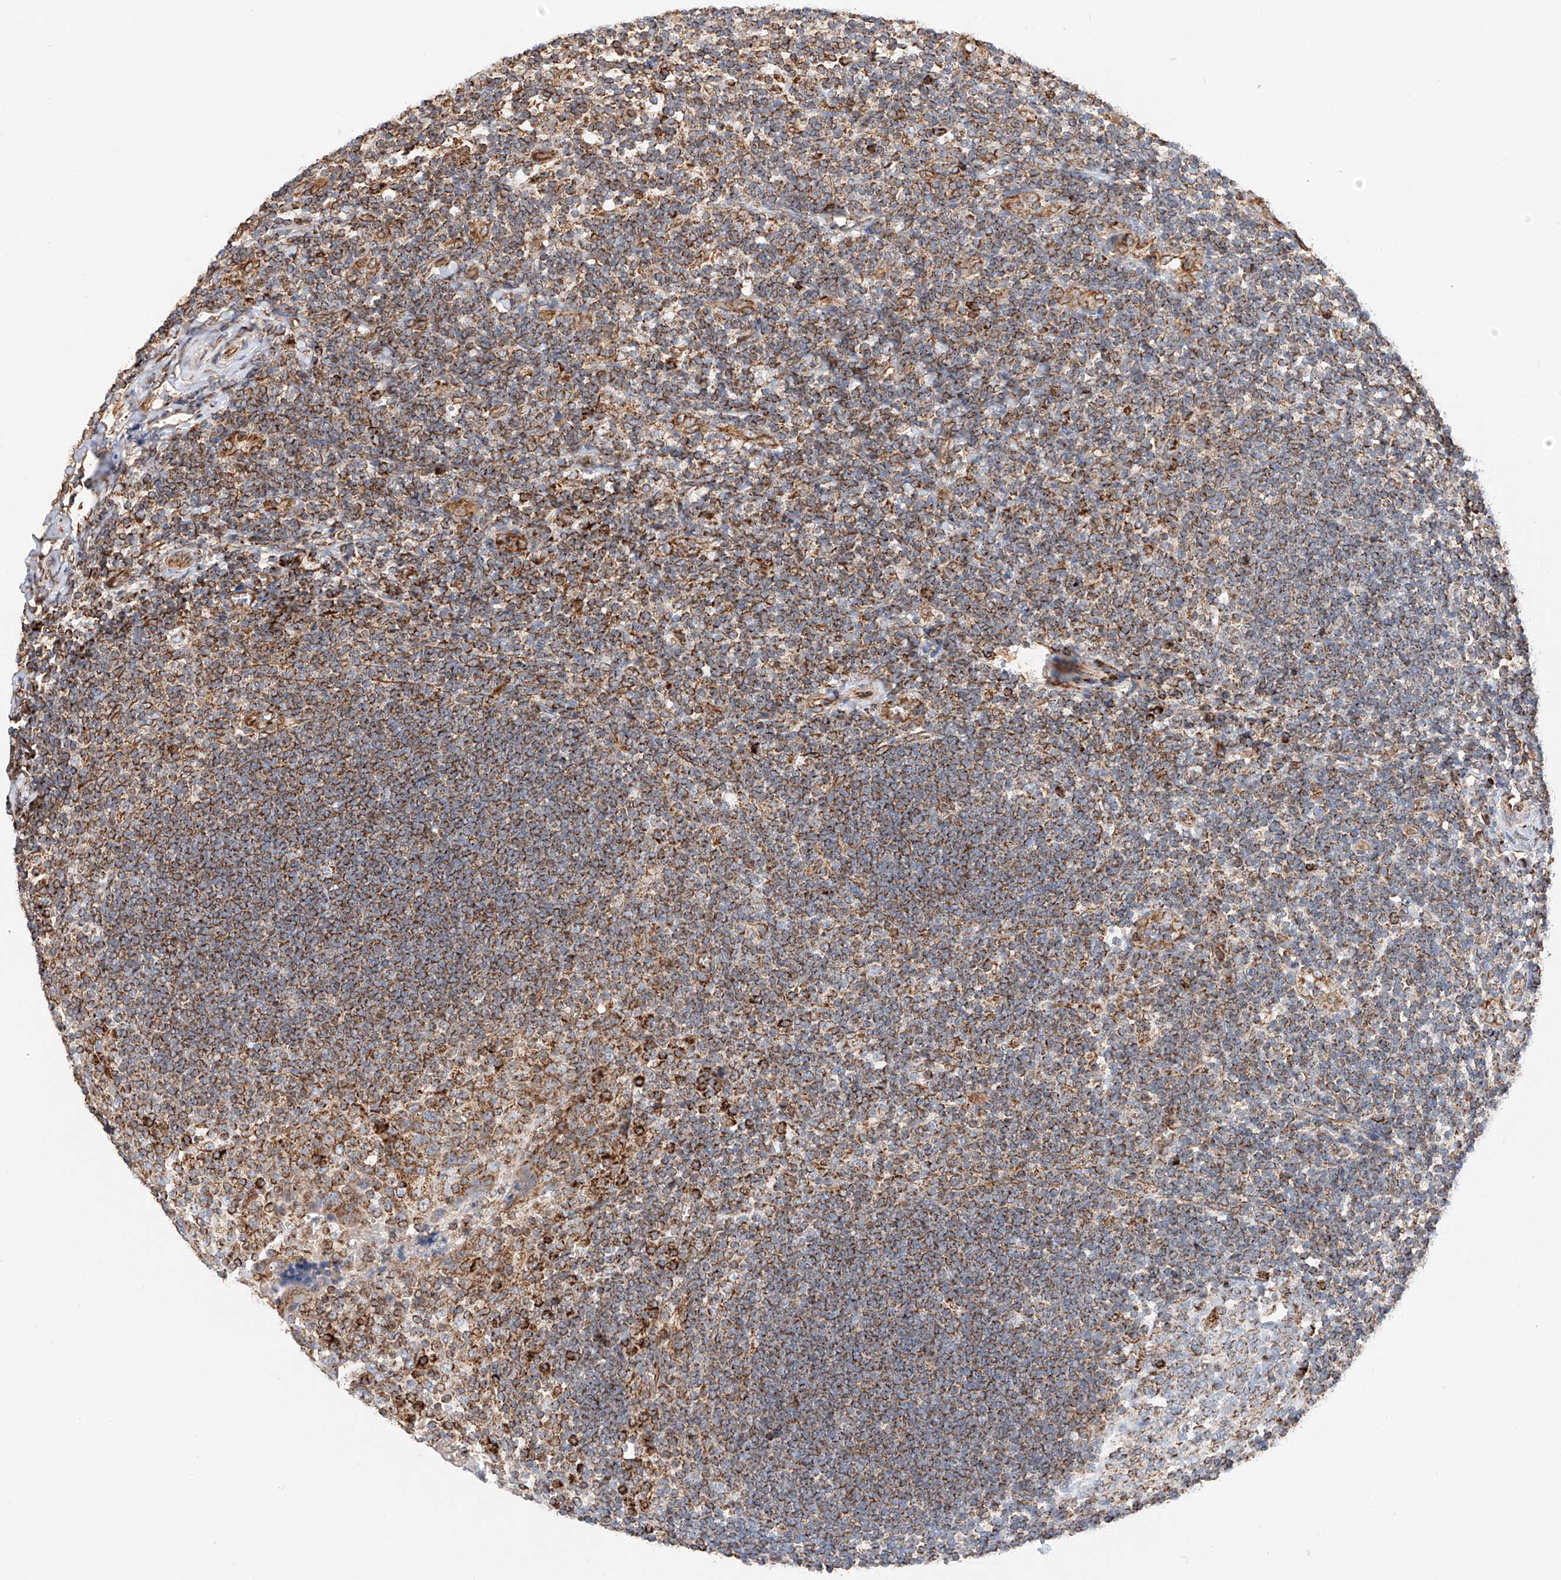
{"staining": {"intensity": "moderate", "quantity": "25%-75%", "location": "cytoplasmic/membranous"}, "tissue": "tonsil", "cell_type": "Germinal center cells", "image_type": "normal", "snomed": [{"axis": "morphology", "description": "Normal tissue, NOS"}, {"axis": "topography", "description": "Tonsil"}], "caption": "Tonsil was stained to show a protein in brown. There is medium levels of moderate cytoplasmic/membranous staining in approximately 25%-75% of germinal center cells. (DAB IHC, brown staining for protein, blue staining for nuclei).", "gene": "NDUFV3", "patient": {"sex": "male", "age": 27}}